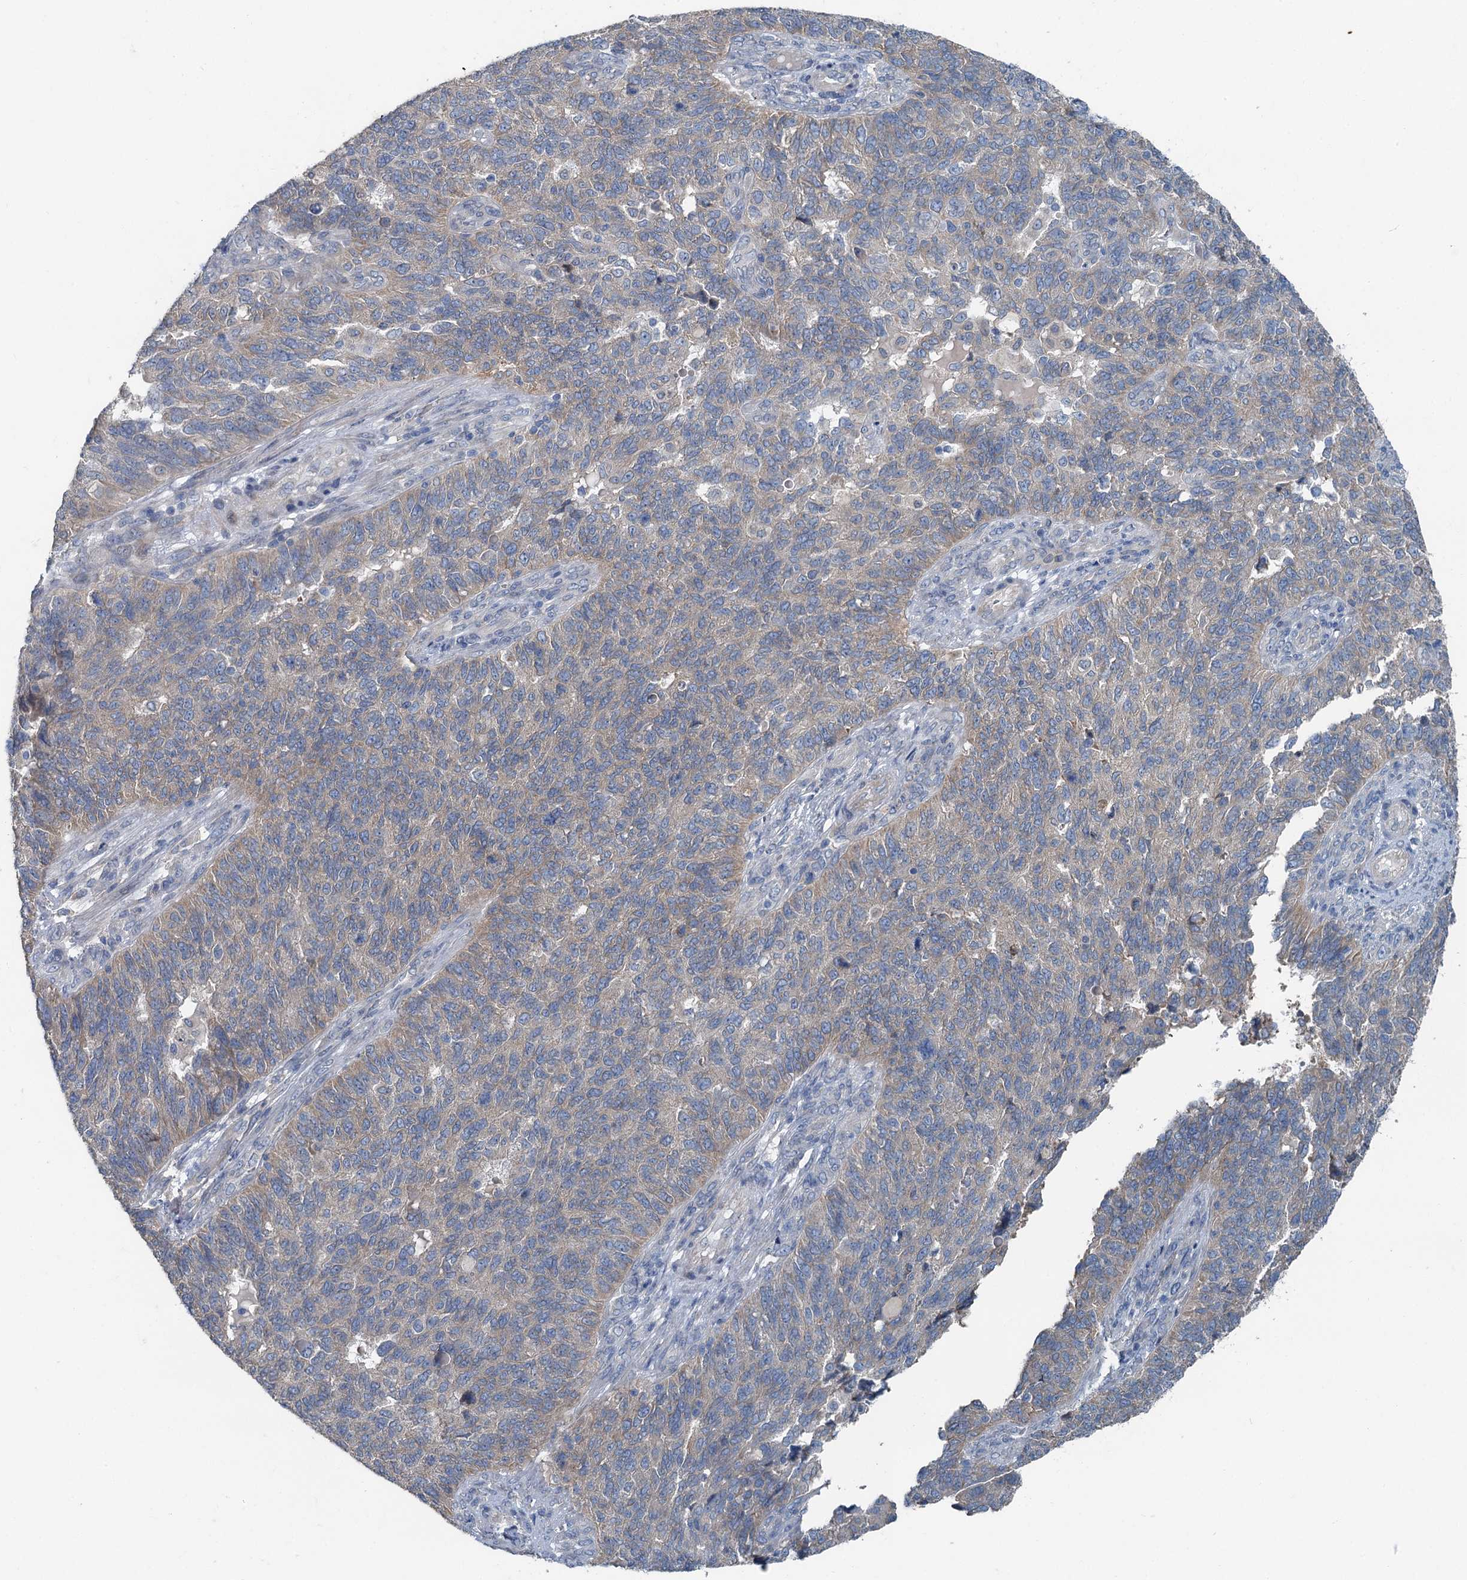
{"staining": {"intensity": "weak", "quantity": "<25%", "location": "cytoplasmic/membranous"}, "tissue": "endometrial cancer", "cell_type": "Tumor cells", "image_type": "cancer", "snomed": [{"axis": "morphology", "description": "Adenocarcinoma, NOS"}, {"axis": "topography", "description": "Endometrium"}], "caption": "The IHC photomicrograph has no significant positivity in tumor cells of endometrial cancer (adenocarcinoma) tissue.", "gene": "C6orf120", "patient": {"sex": "female", "age": 66}}